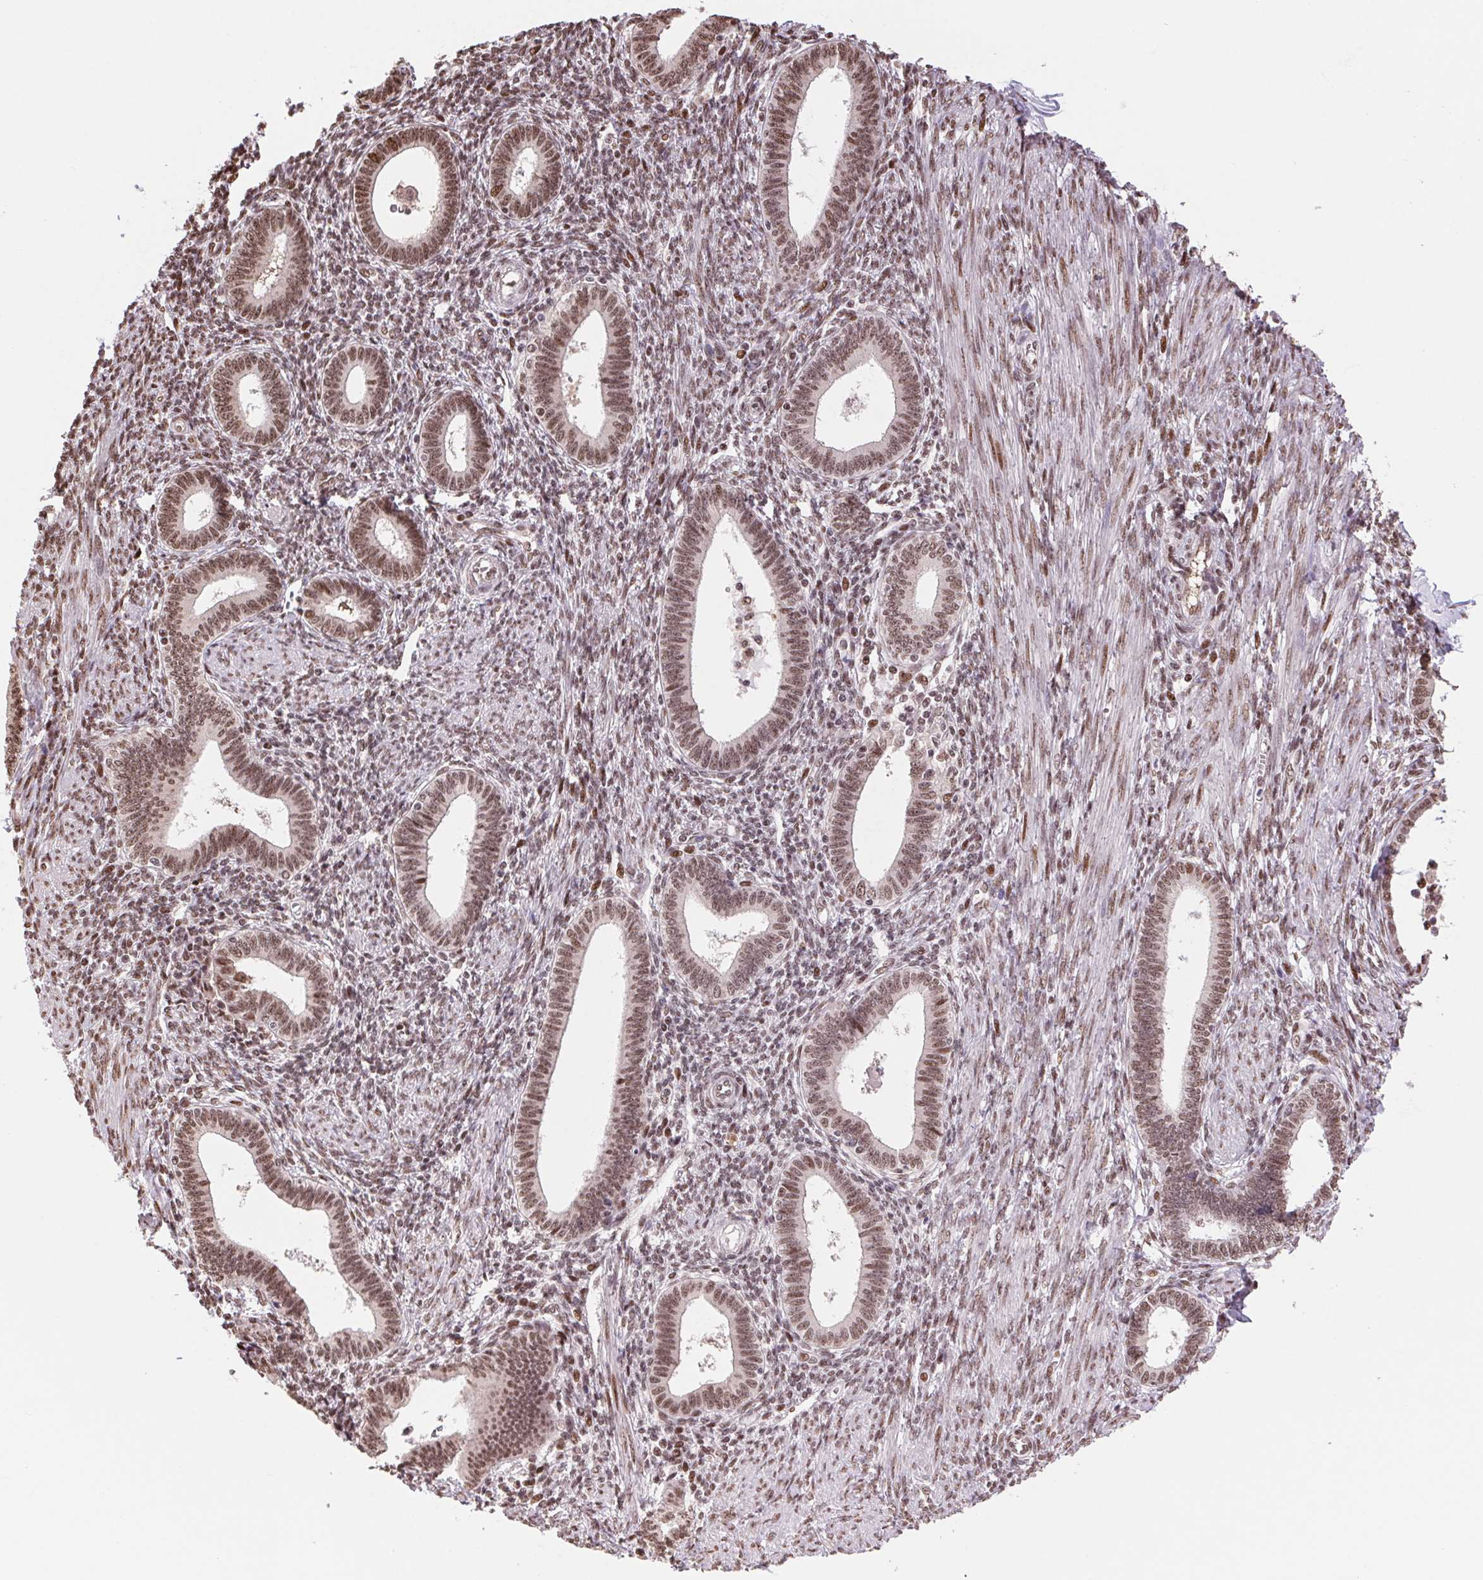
{"staining": {"intensity": "weak", "quantity": "25%-75%", "location": "nuclear"}, "tissue": "endometrium", "cell_type": "Cells in endometrial stroma", "image_type": "normal", "snomed": [{"axis": "morphology", "description": "Normal tissue, NOS"}, {"axis": "topography", "description": "Endometrium"}], "caption": "High-power microscopy captured an immunohistochemistry (IHC) image of benign endometrium, revealing weak nuclear positivity in approximately 25%-75% of cells in endometrial stroma.", "gene": "RAD23A", "patient": {"sex": "female", "age": 42}}